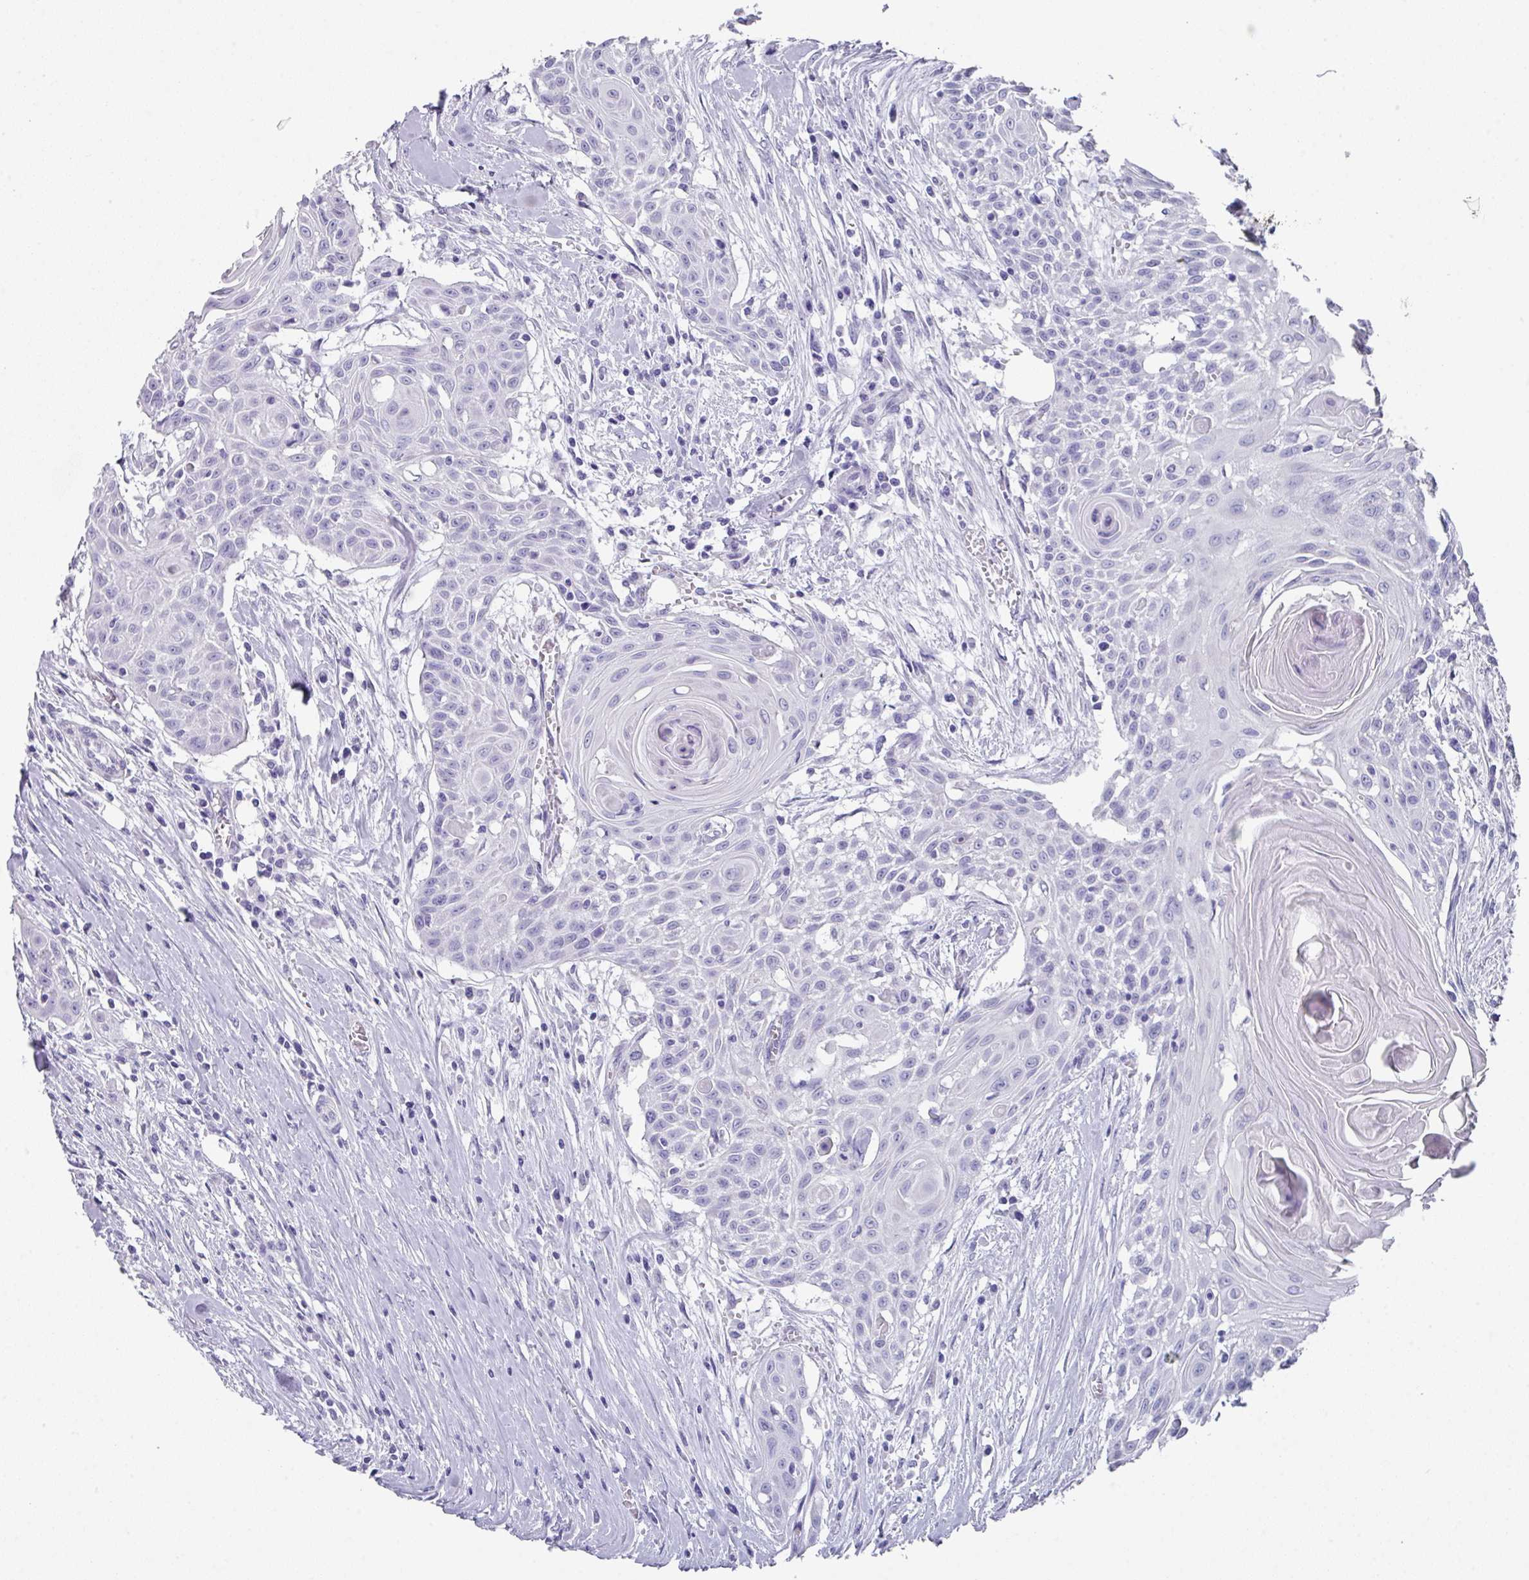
{"staining": {"intensity": "negative", "quantity": "none", "location": "none"}, "tissue": "head and neck cancer", "cell_type": "Tumor cells", "image_type": "cancer", "snomed": [{"axis": "morphology", "description": "Squamous cell carcinoma, NOS"}, {"axis": "topography", "description": "Lymph node"}, {"axis": "topography", "description": "Salivary gland"}, {"axis": "topography", "description": "Head-Neck"}], "caption": "Image shows no significant protein staining in tumor cells of head and neck cancer. (Immunohistochemistry, brightfield microscopy, high magnification).", "gene": "PEX10", "patient": {"sex": "female", "age": 74}}